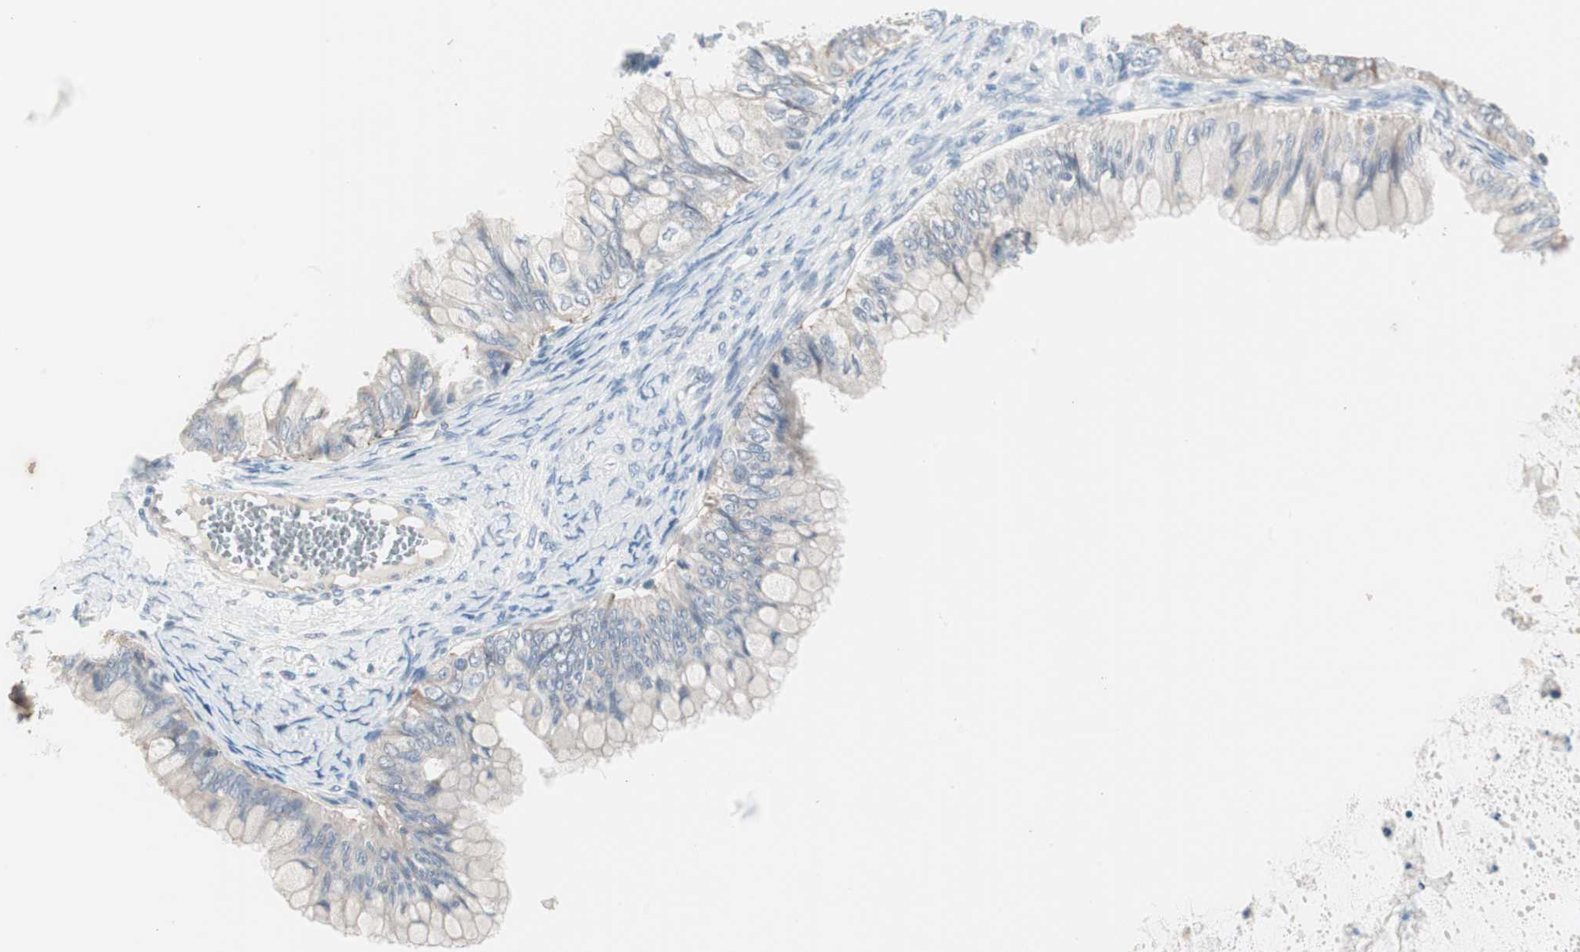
{"staining": {"intensity": "negative", "quantity": "none", "location": "none"}, "tissue": "ovarian cancer", "cell_type": "Tumor cells", "image_type": "cancer", "snomed": [{"axis": "morphology", "description": "Cystadenocarcinoma, mucinous, NOS"}, {"axis": "topography", "description": "Ovary"}], "caption": "IHC of ovarian cancer (mucinous cystadenocarcinoma) reveals no staining in tumor cells.", "gene": "ITGB4", "patient": {"sex": "female", "age": 80}}